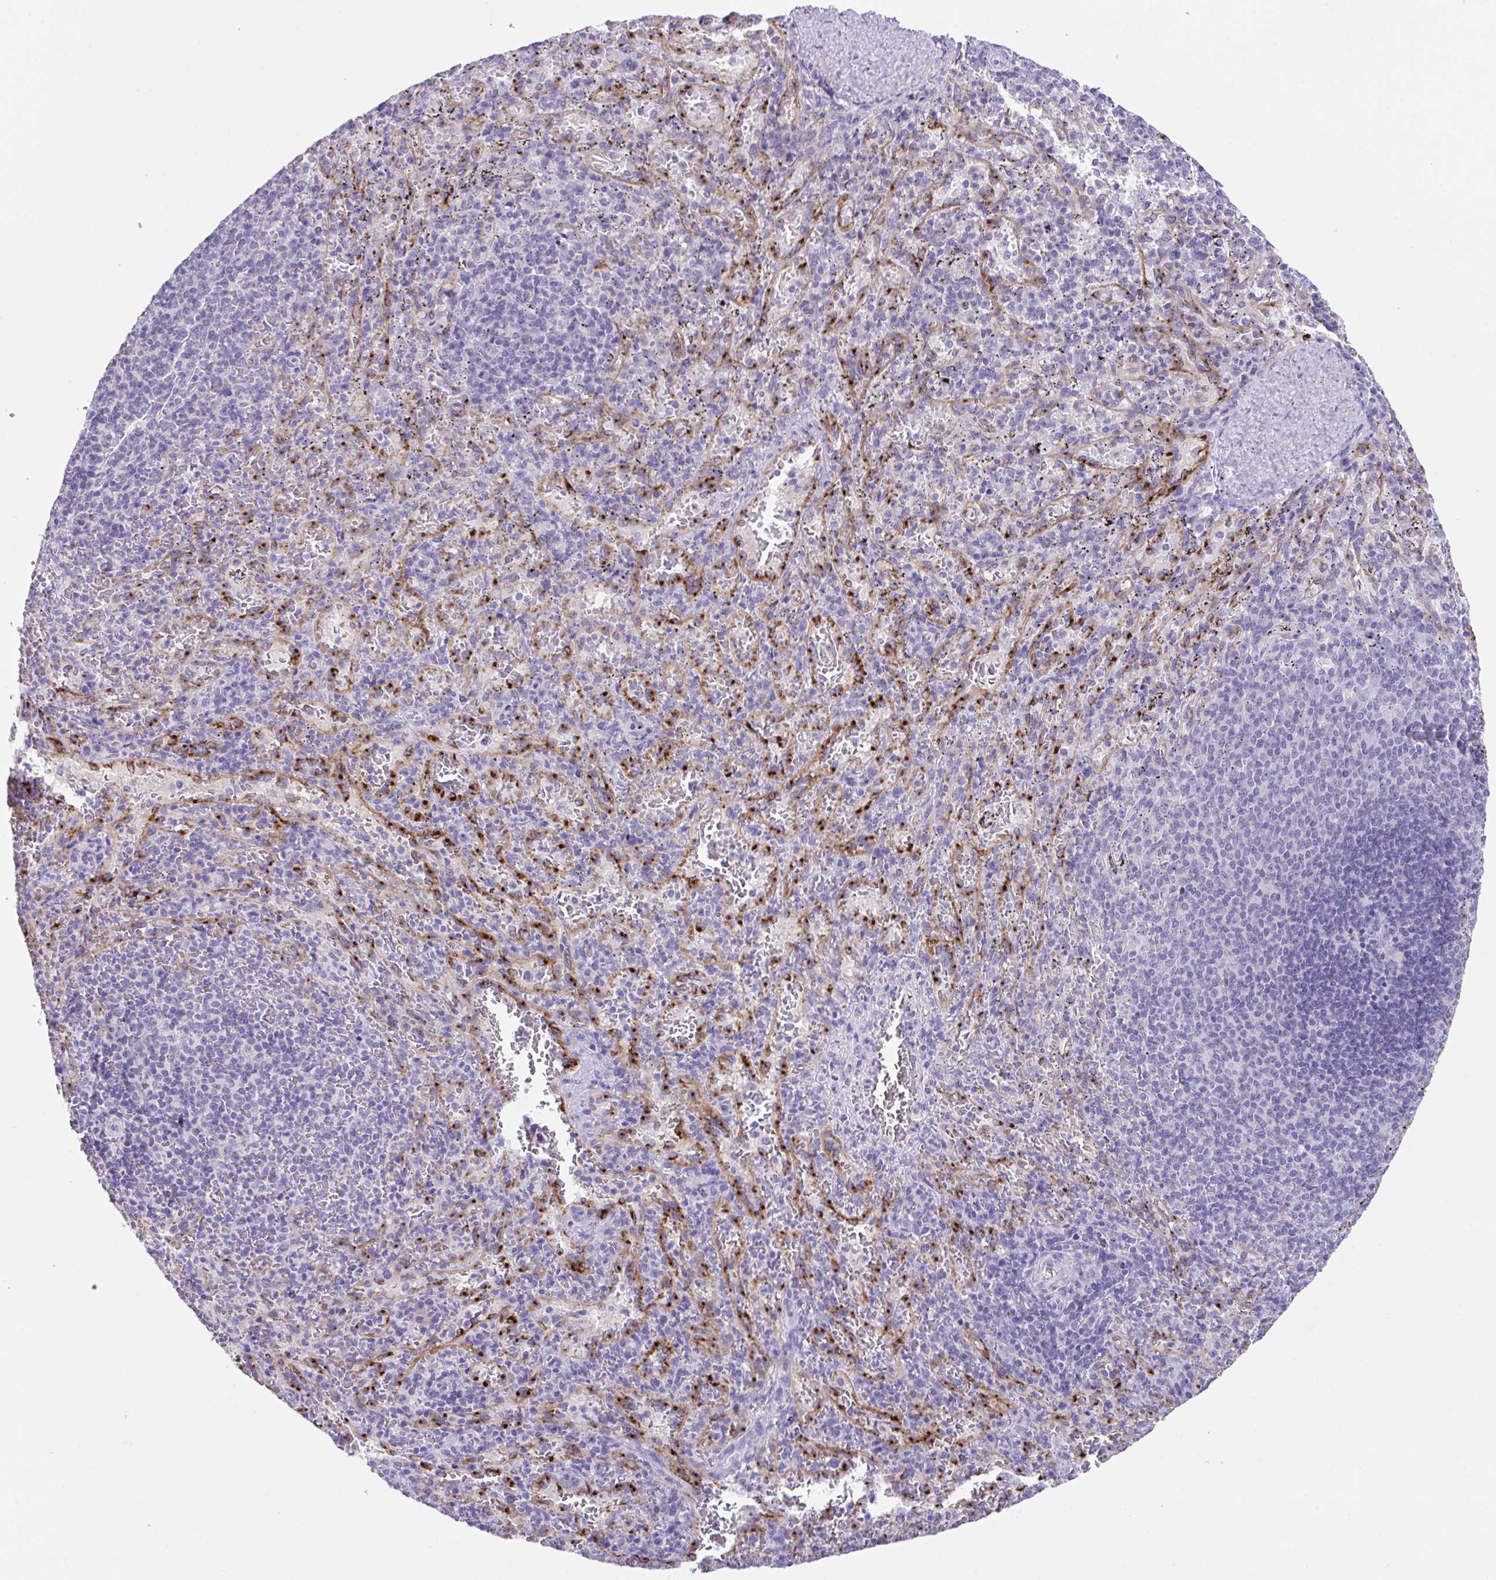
{"staining": {"intensity": "negative", "quantity": "none", "location": "none"}, "tissue": "spleen", "cell_type": "Cells in red pulp", "image_type": "normal", "snomed": [{"axis": "morphology", "description": "Normal tissue, NOS"}, {"axis": "topography", "description": "Spleen"}], "caption": "DAB immunohistochemical staining of unremarkable human spleen reveals no significant positivity in cells in red pulp.", "gene": "HACD4", "patient": {"sex": "male", "age": 57}}